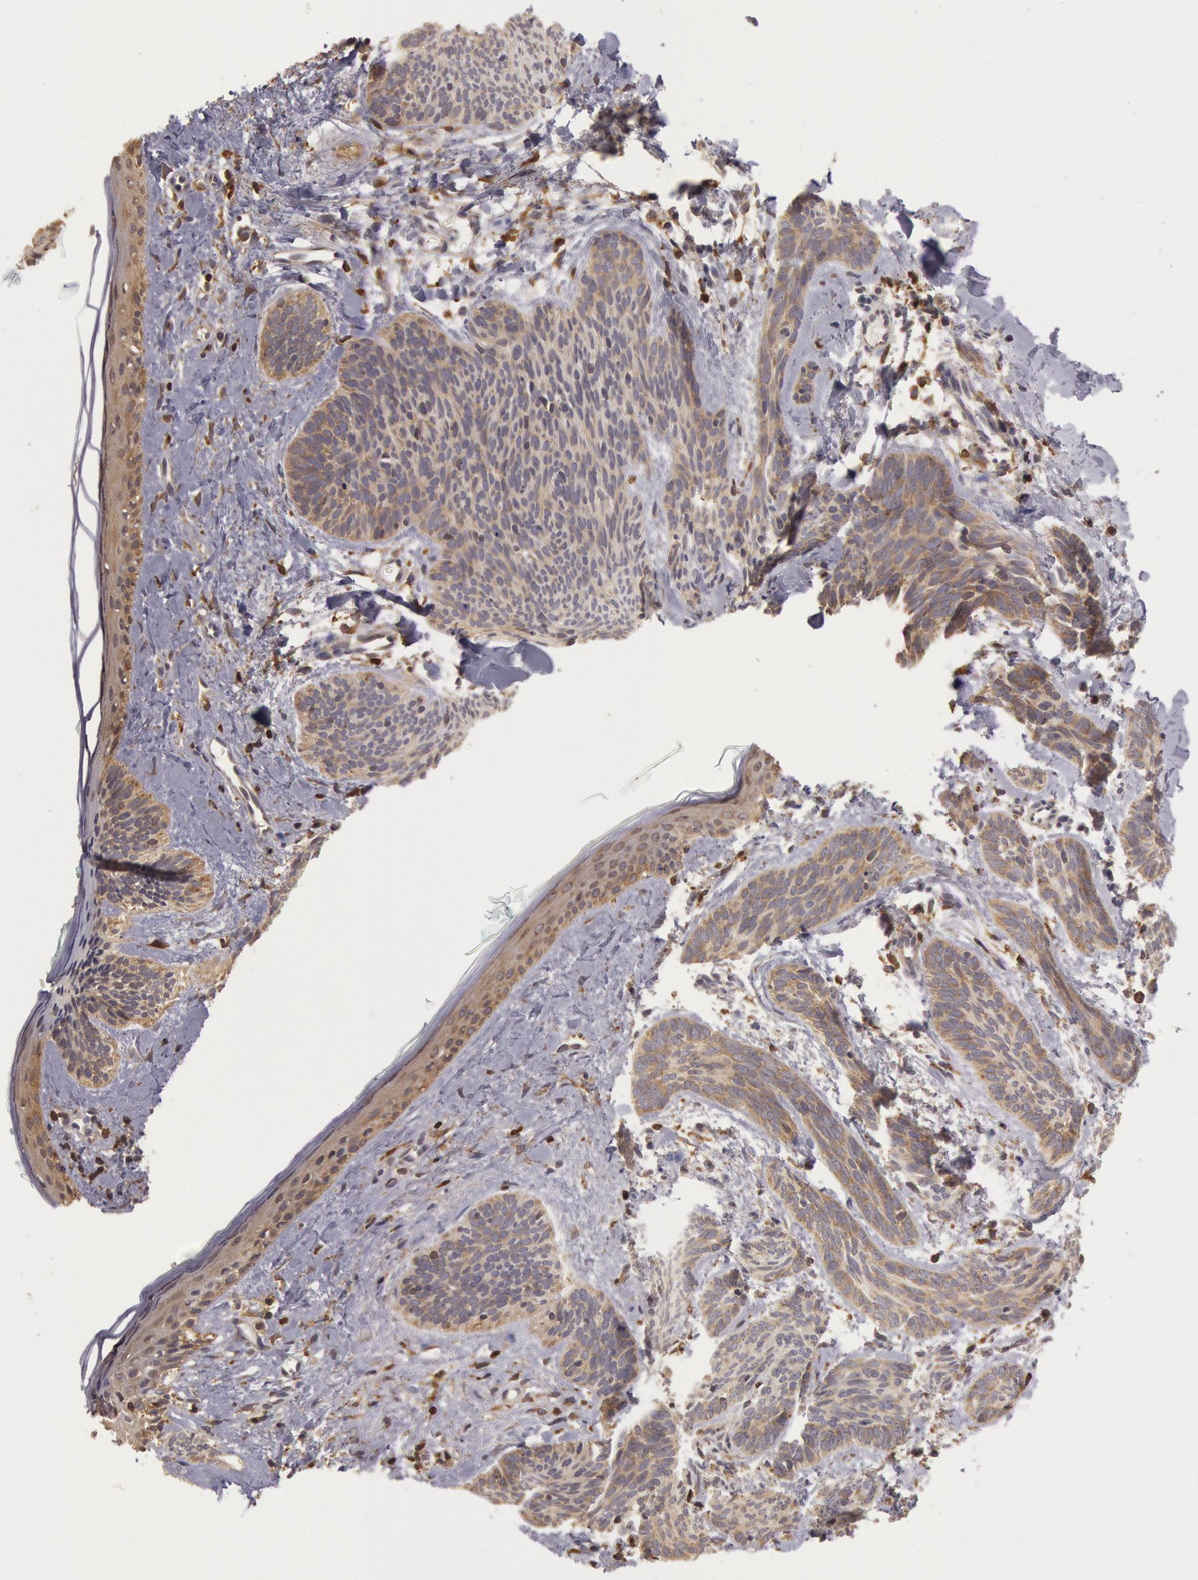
{"staining": {"intensity": "weak", "quantity": ">75%", "location": "cytoplasmic/membranous"}, "tissue": "skin cancer", "cell_type": "Tumor cells", "image_type": "cancer", "snomed": [{"axis": "morphology", "description": "Basal cell carcinoma"}, {"axis": "topography", "description": "Skin"}], "caption": "The immunohistochemical stain labels weak cytoplasmic/membranous positivity in tumor cells of basal cell carcinoma (skin) tissue.", "gene": "NMT2", "patient": {"sex": "female", "age": 81}}